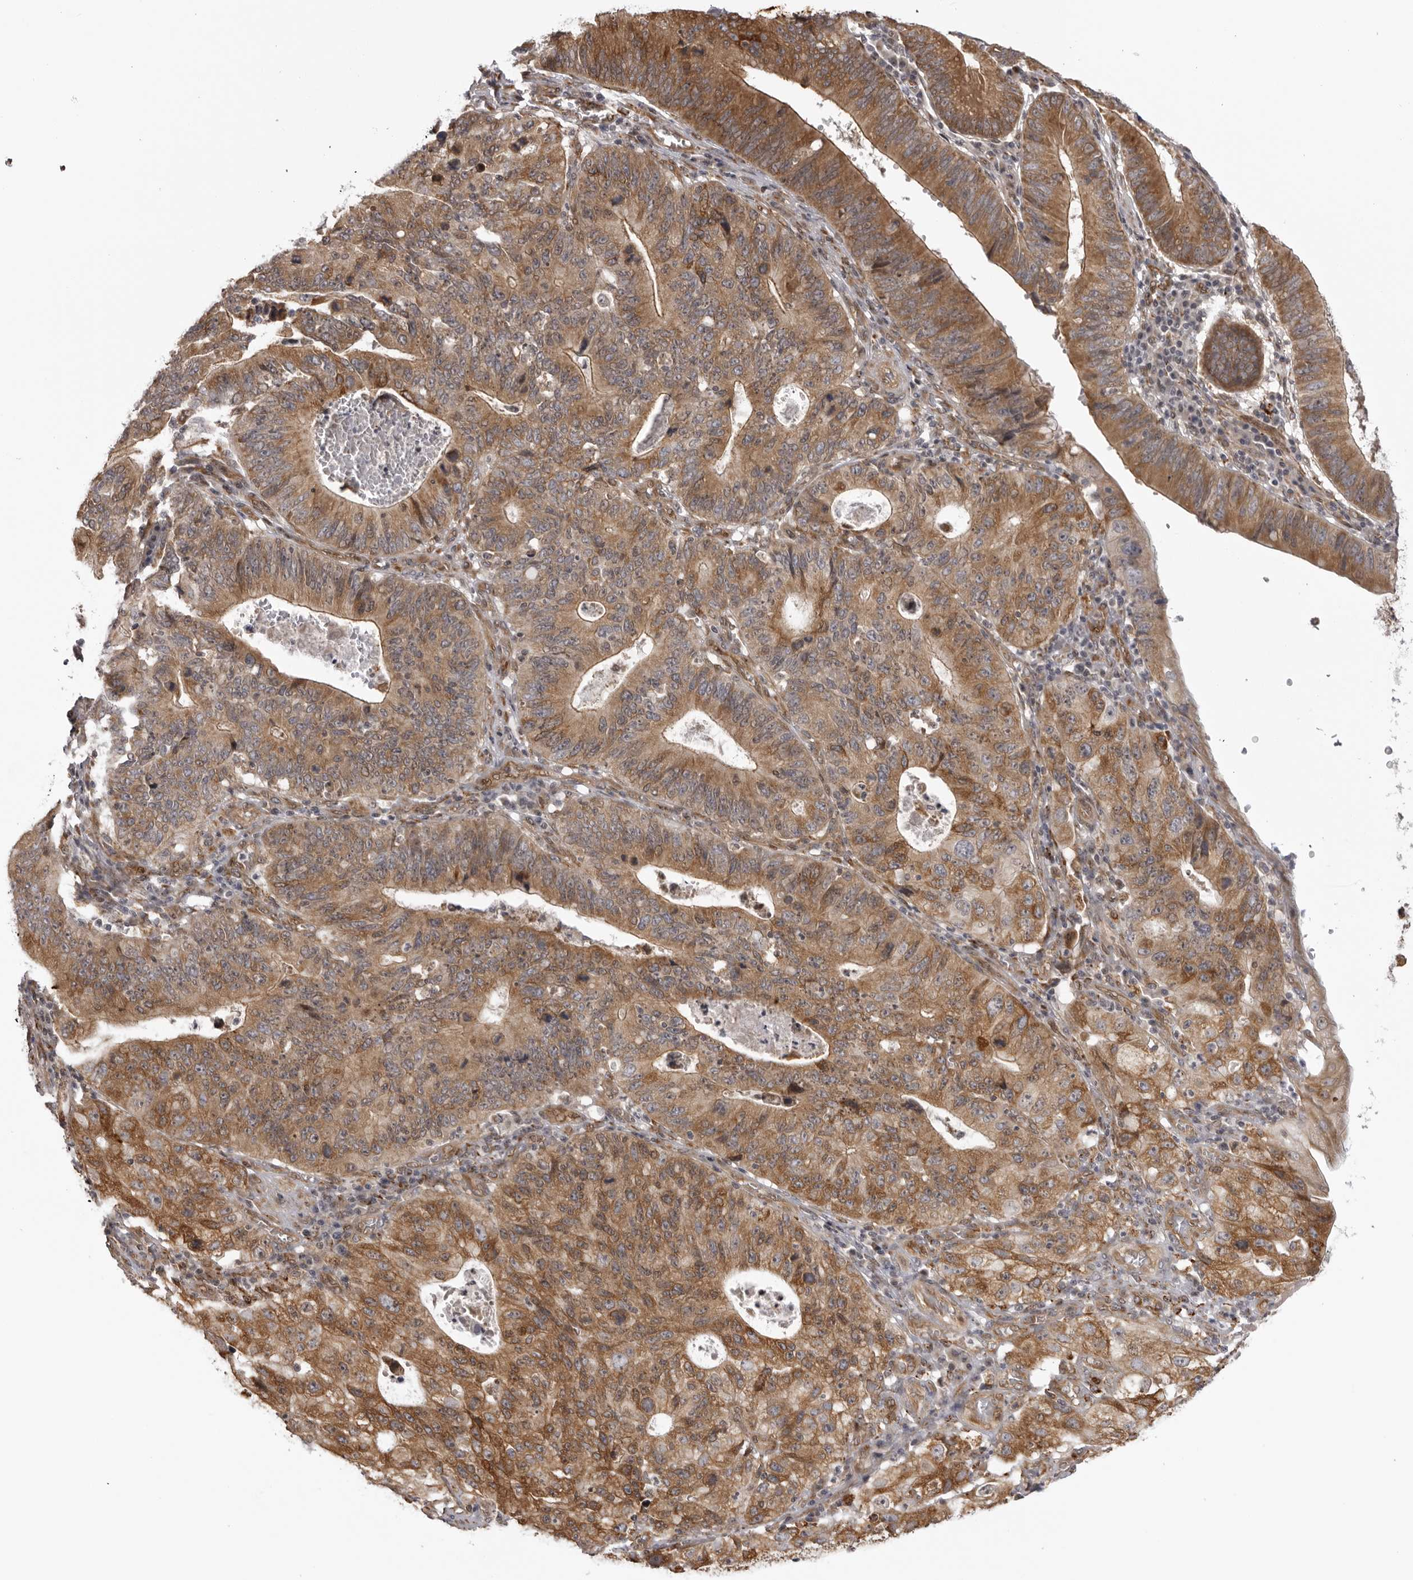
{"staining": {"intensity": "moderate", "quantity": ">75%", "location": "cytoplasmic/membranous"}, "tissue": "stomach cancer", "cell_type": "Tumor cells", "image_type": "cancer", "snomed": [{"axis": "morphology", "description": "Adenocarcinoma, NOS"}, {"axis": "topography", "description": "Stomach"}], "caption": "About >75% of tumor cells in human stomach adenocarcinoma show moderate cytoplasmic/membranous protein positivity as visualized by brown immunohistochemical staining.", "gene": "DNAH14", "patient": {"sex": "male", "age": 59}}